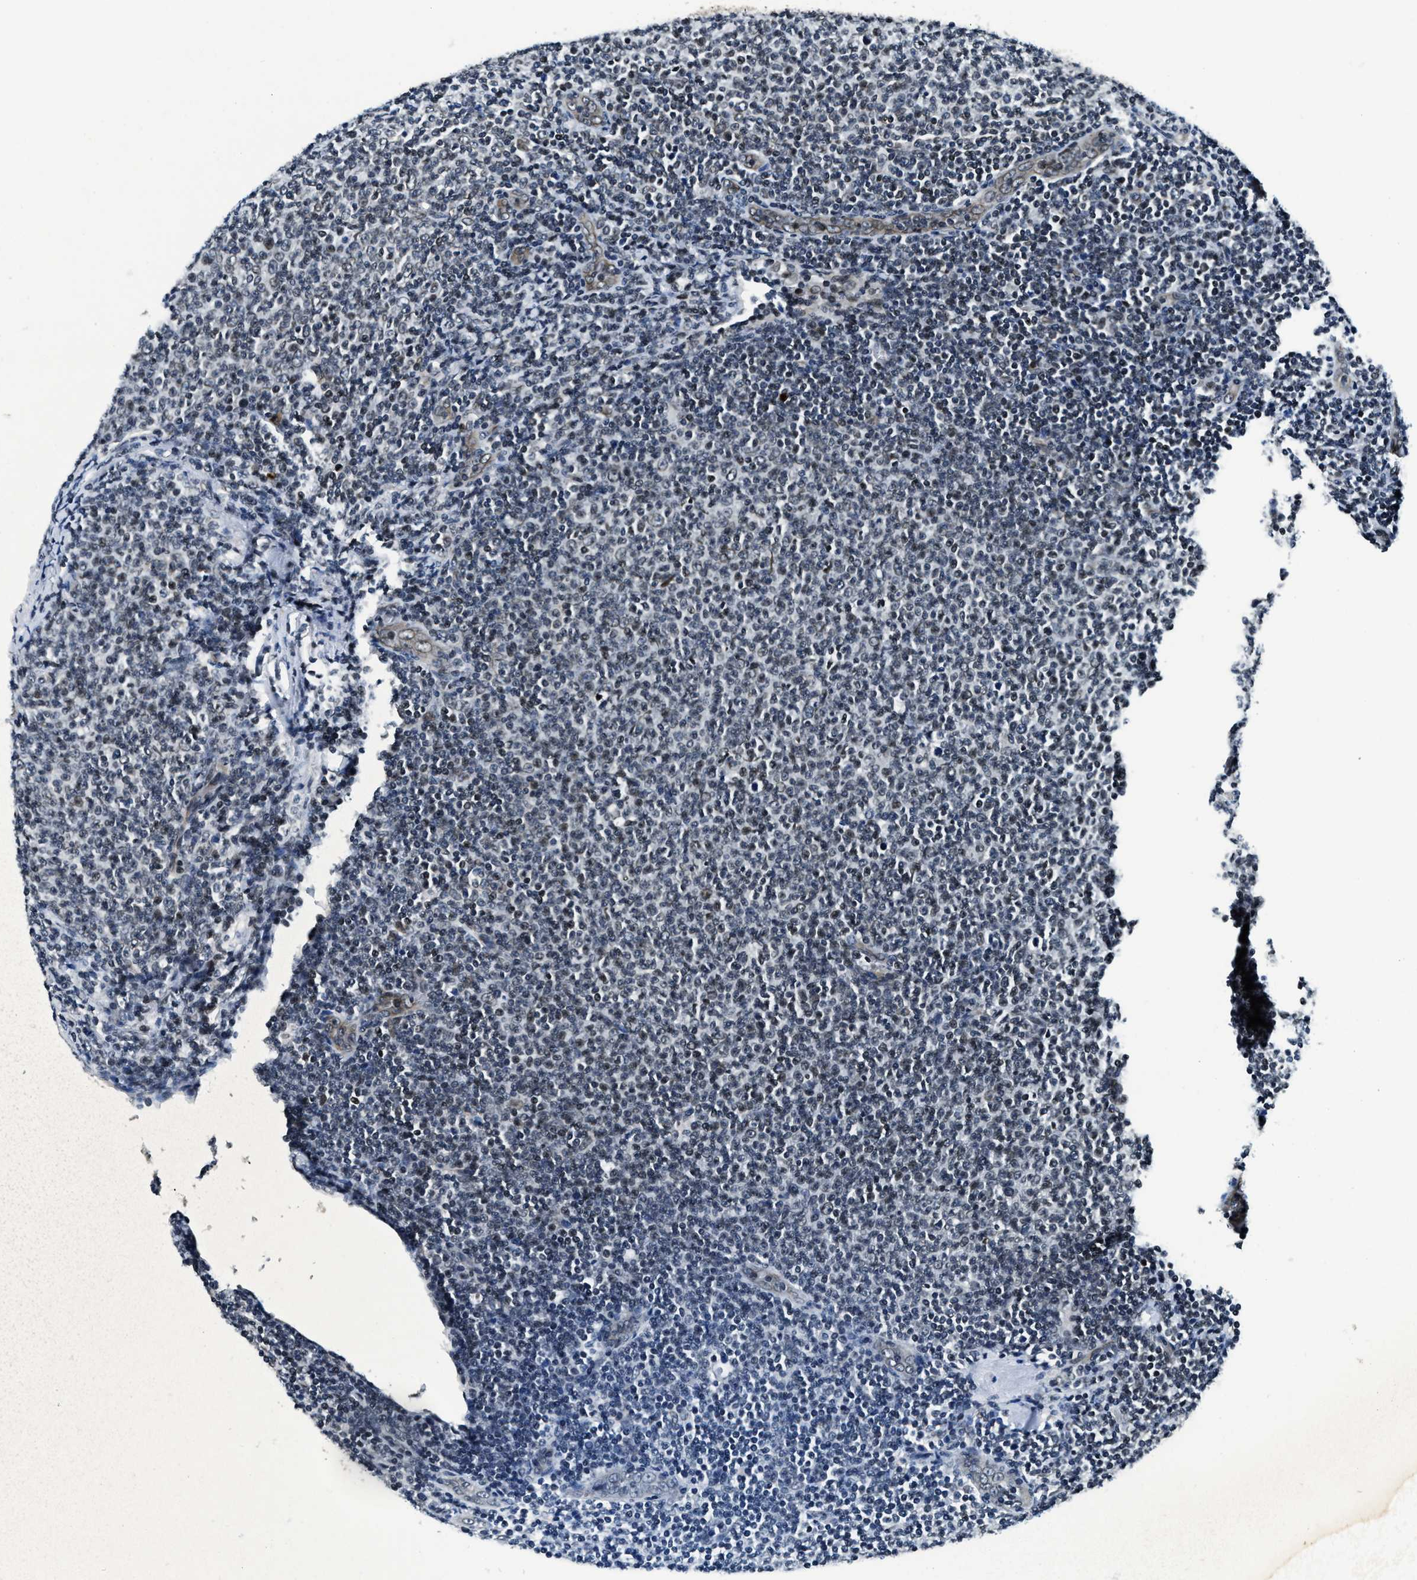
{"staining": {"intensity": "weak", "quantity": ">75%", "location": "nuclear"}, "tissue": "lymphoma", "cell_type": "Tumor cells", "image_type": "cancer", "snomed": [{"axis": "morphology", "description": "Malignant lymphoma, non-Hodgkin's type, Low grade"}, {"axis": "topography", "description": "Lymph node"}], "caption": "This micrograph reveals immunohistochemistry staining of human low-grade malignant lymphoma, non-Hodgkin's type, with low weak nuclear expression in approximately >75% of tumor cells.", "gene": "ZC3HC1", "patient": {"sex": "male", "age": 66}}